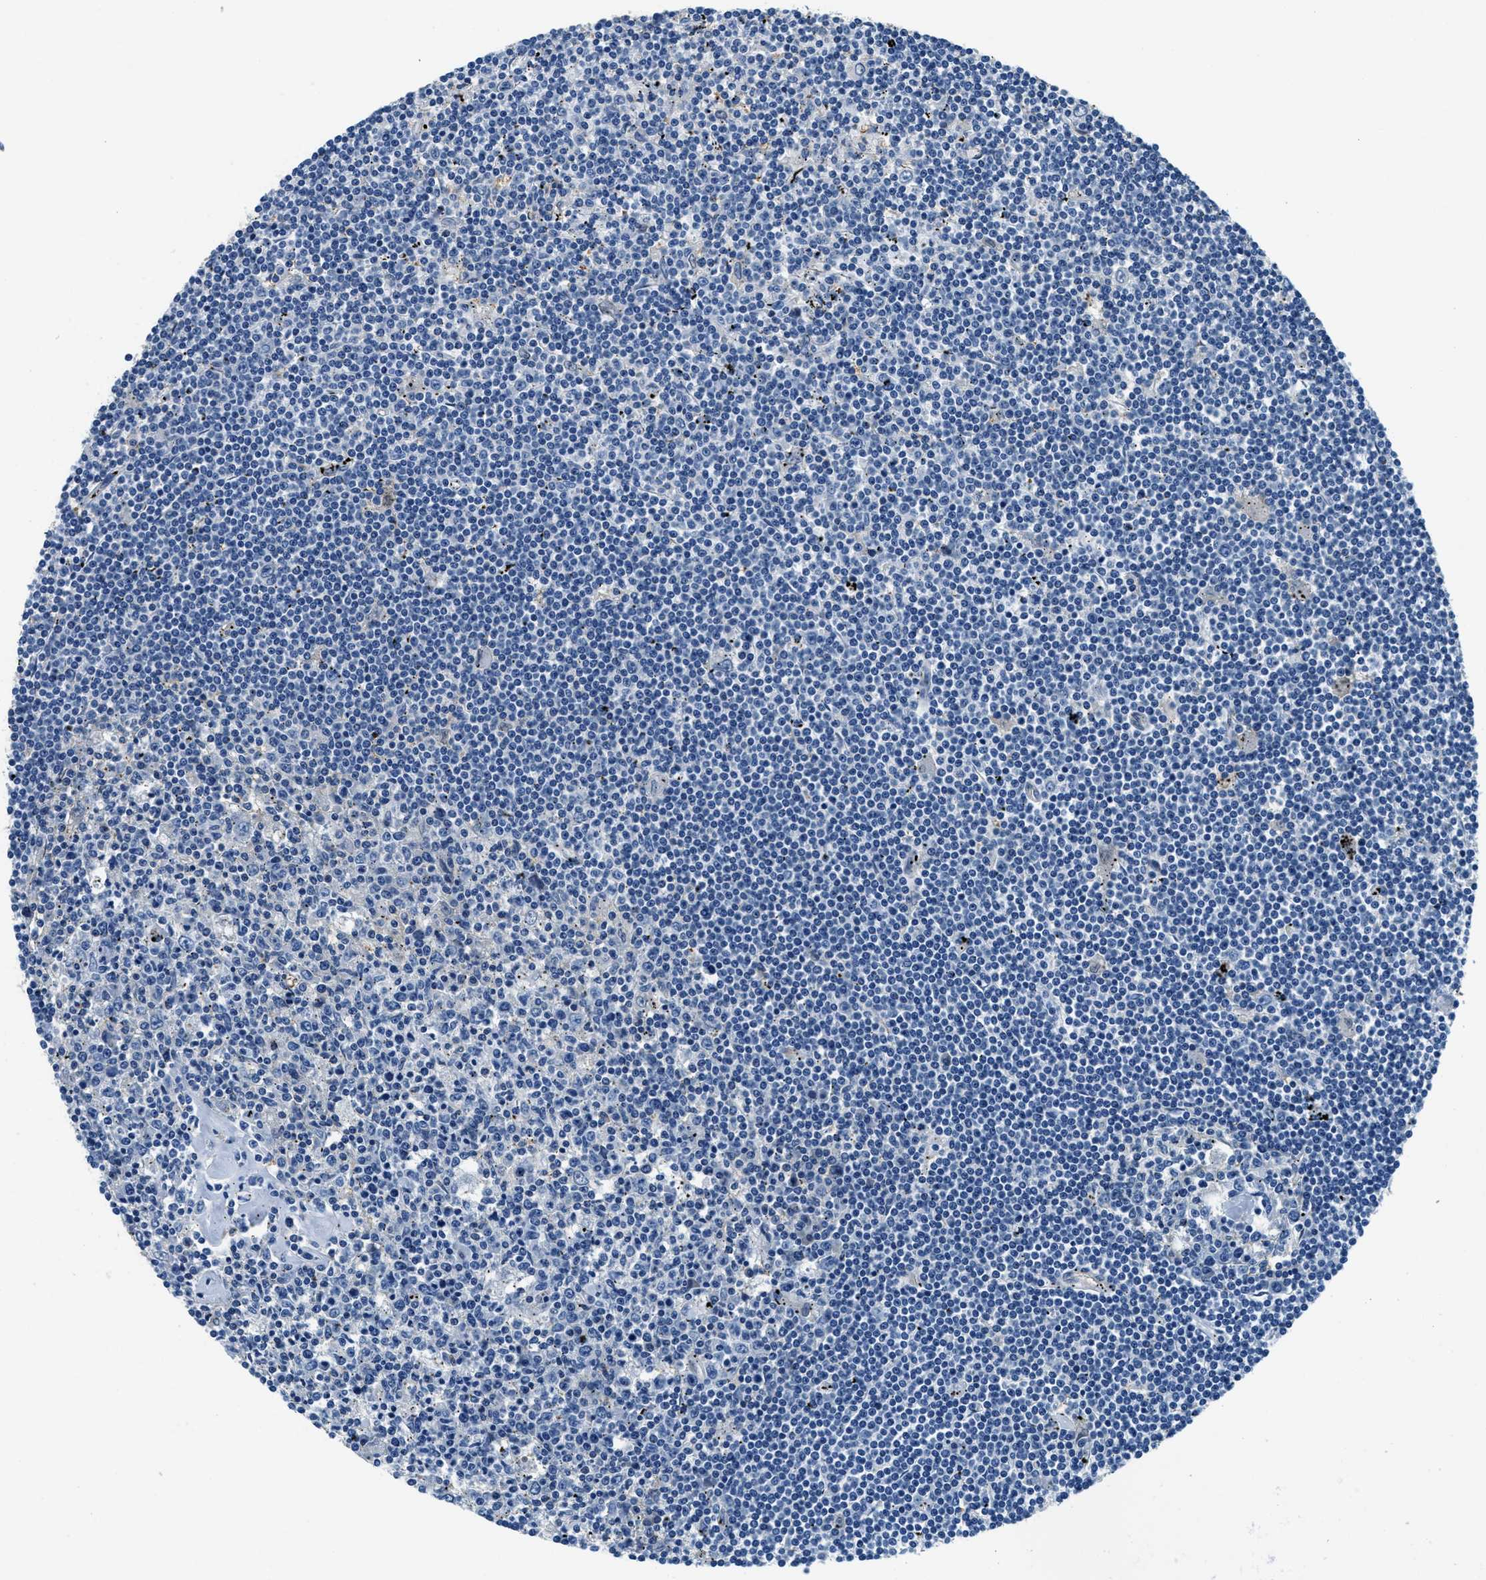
{"staining": {"intensity": "negative", "quantity": "none", "location": "none"}, "tissue": "lymphoma", "cell_type": "Tumor cells", "image_type": "cancer", "snomed": [{"axis": "morphology", "description": "Malignant lymphoma, non-Hodgkin's type, Low grade"}, {"axis": "topography", "description": "Spleen"}], "caption": "Tumor cells are negative for protein expression in human low-grade malignant lymphoma, non-Hodgkin's type. (DAB (3,3'-diaminobenzidine) immunohistochemistry (IHC) with hematoxylin counter stain).", "gene": "TWF1", "patient": {"sex": "male", "age": 76}}